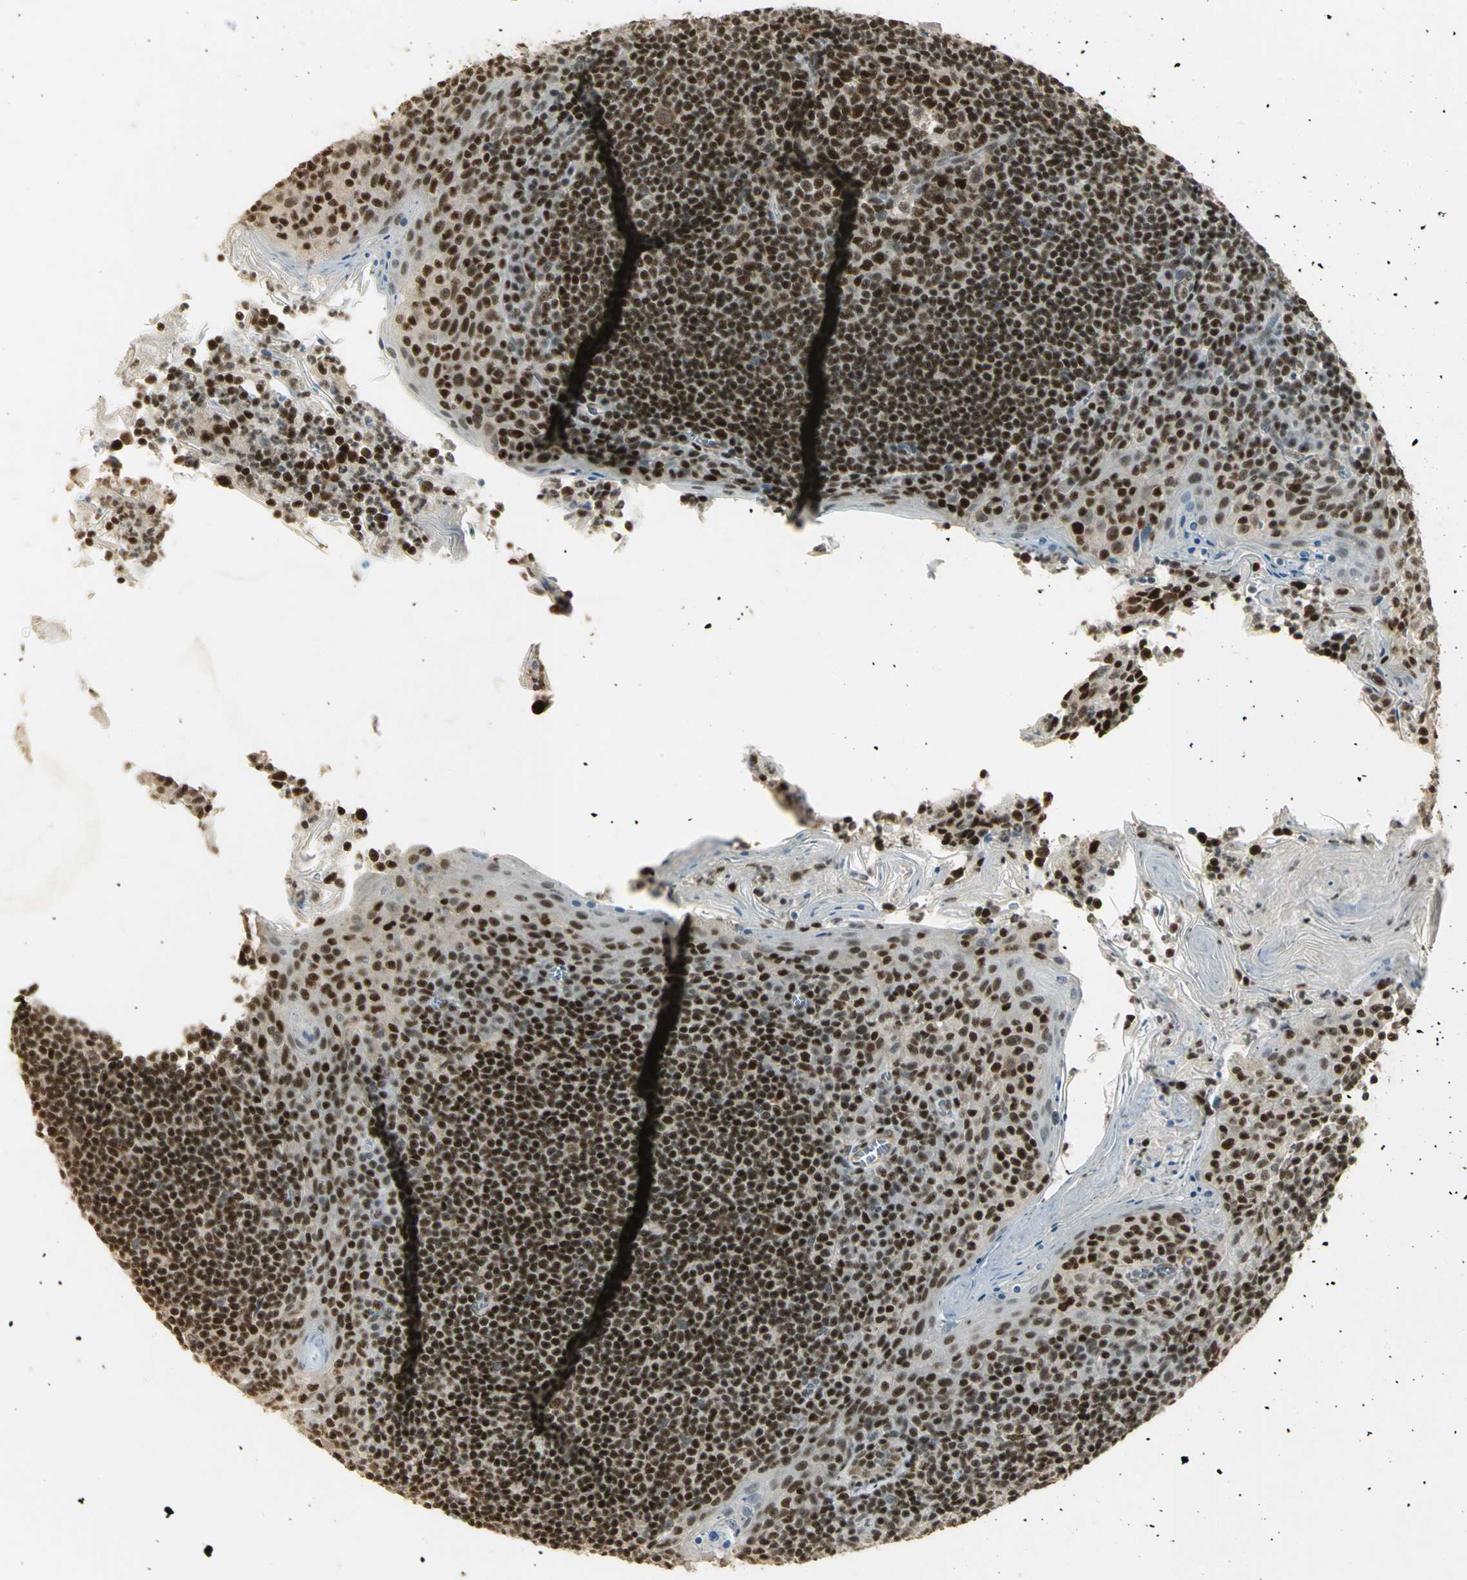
{"staining": {"intensity": "strong", "quantity": ">75%", "location": "nuclear"}, "tissue": "tonsil", "cell_type": "Germinal center cells", "image_type": "normal", "snomed": [{"axis": "morphology", "description": "Normal tissue, NOS"}, {"axis": "topography", "description": "Tonsil"}], "caption": "The photomicrograph displays immunohistochemical staining of unremarkable tonsil. There is strong nuclear staining is seen in about >75% of germinal center cells.", "gene": "ELF1", "patient": {"sex": "male", "age": 31}}